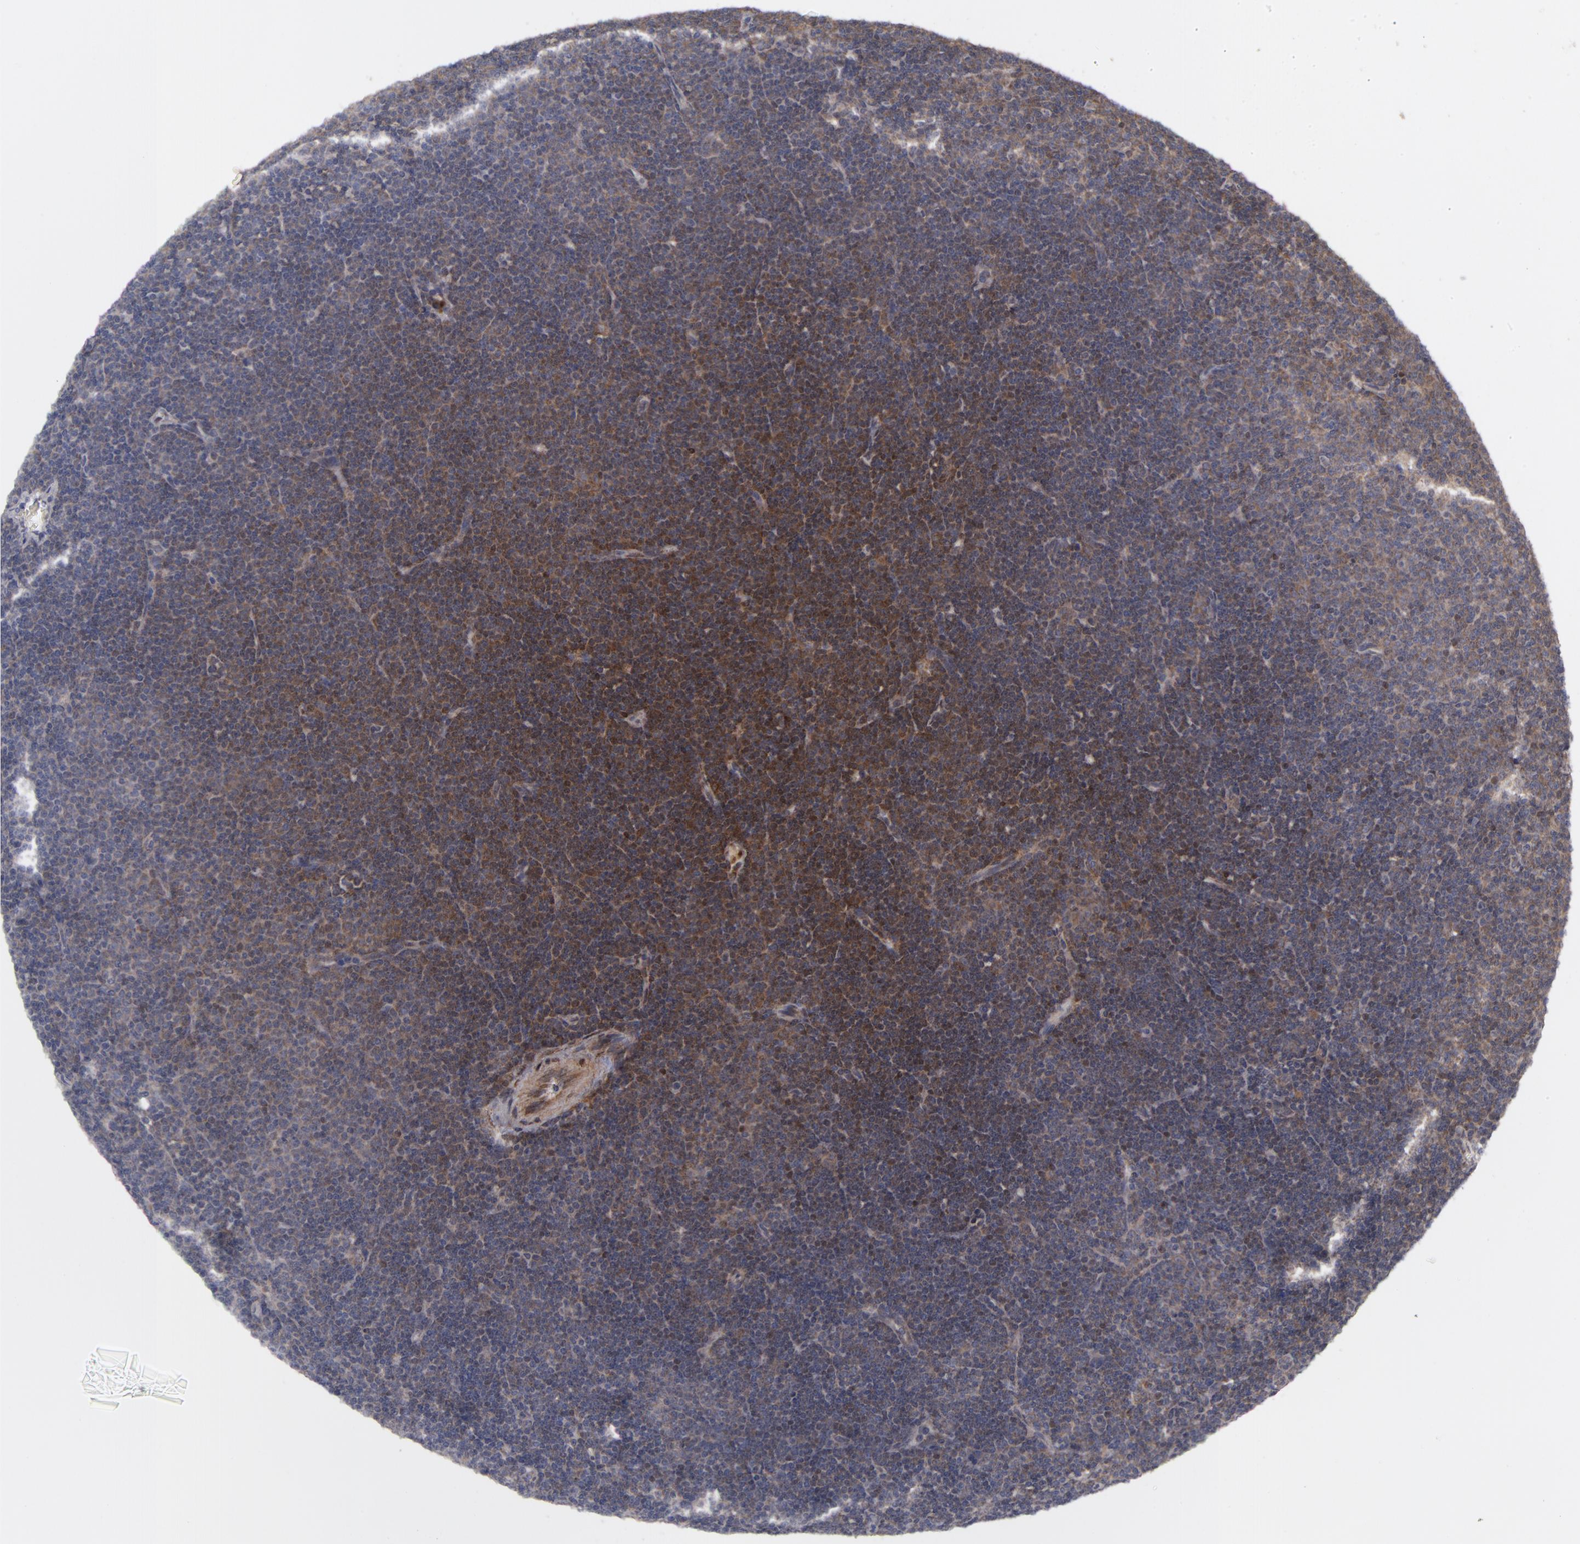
{"staining": {"intensity": "moderate", "quantity": ">75%", "location": "cytoplasmic/membranous"}, "tissue": "lymphoma", "cell_type": "Tumor cells", "image_type": "cancer", "snomed": [{"axis": "morphology", "description": "Malignant lymphoma, non-Hodgkin's type, Low grade"}, {"axis": "topography", "description": "Lymph node"}], "caption": "Tumor cells reveal medium levels of moderate cytoplasmic/membranous positivity in about >75% of cells in malignant lymphoma, non-Hodgkin's type (low-grade). (Brightfield microscopy of DAB IHC at high magnification).", "gene": "MTHFD1", "patient": {"sex": "male", "age": 57}}